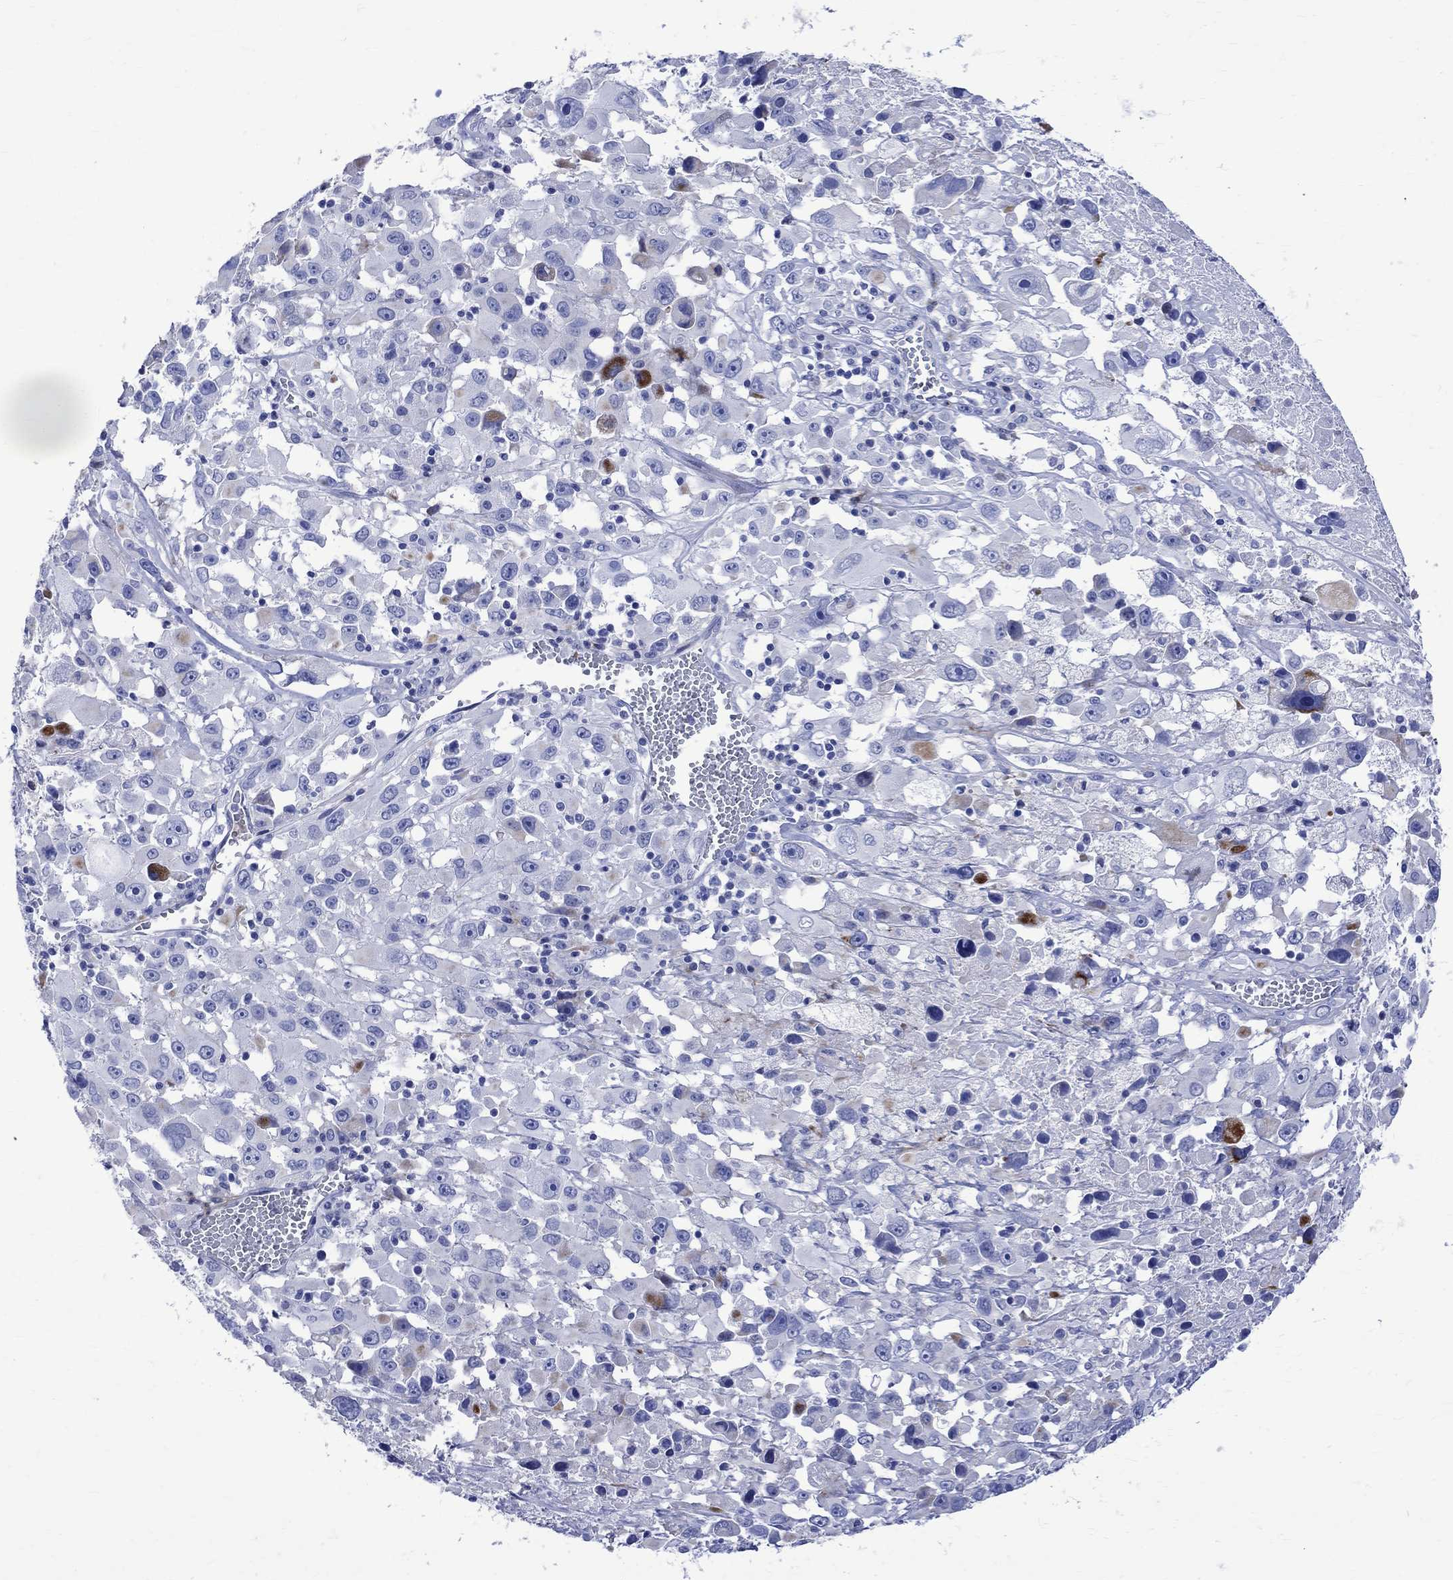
{"staining": {"intensity": "negative", "quantity": "none", "location": "none"}, "tissue": "melanoma", "cell_type": "Tumor cells", "image_type": "cancer", "snomed": [{"axis": "morphology", "description": "Malignant melanoma, Metastatic site"}, {"axis": "topography", "description": "Lymph node"}], "caption": "IHC image of malignant melanoma (metastatic site) stained for a protein (brown), which displays no positivity in tumor cells.", "gene": "PARVB", "patient": {"sex": "male", "age": 50}}